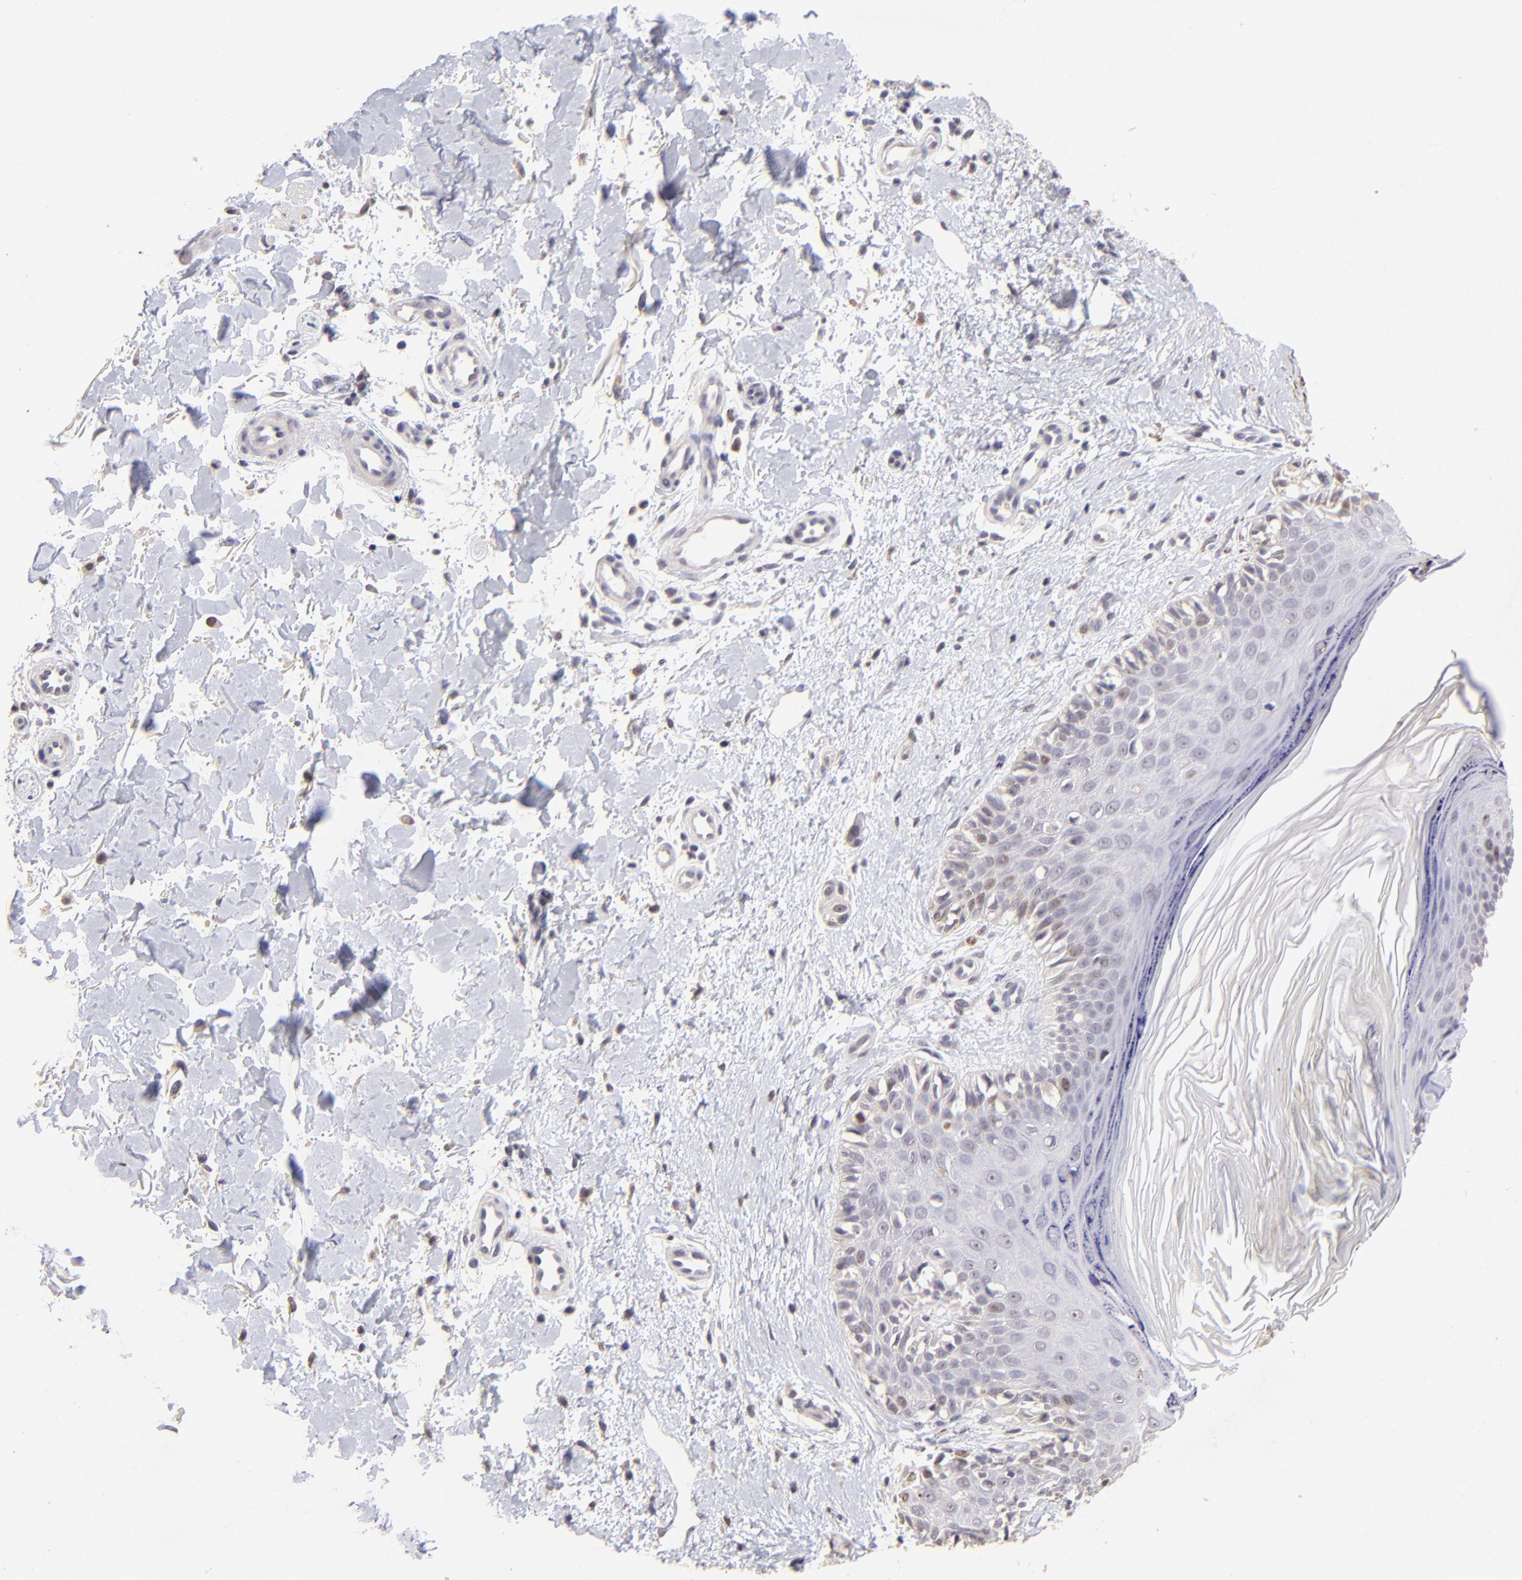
{"staining": {"intensity": "weak", "quantity": "25%-75%", "location": "cytoplasmic/membranous,nuclear"}, "tissue": "melanoma", "cell_type": "Tumor cells", "image_type": "cancer", "snomed": [{"axis": "morphology", "description": "Normal tissue, NOS"}, {"axis": "morphology", "description": "Malignant melanoma, NOS"}, {"axis": "topography", "description": "Skin"}], "caption": "Tumor cells reveal low levels of weak cytoplasmic/membranous and nuclear expression in about 25%-75% of cells in melanoma. Immunohistochemistry stains the protein of interest in brown and the nuclei are stained blue.", "gene": "DNMT1", "patient": {"sex": "male", "age": 83}}